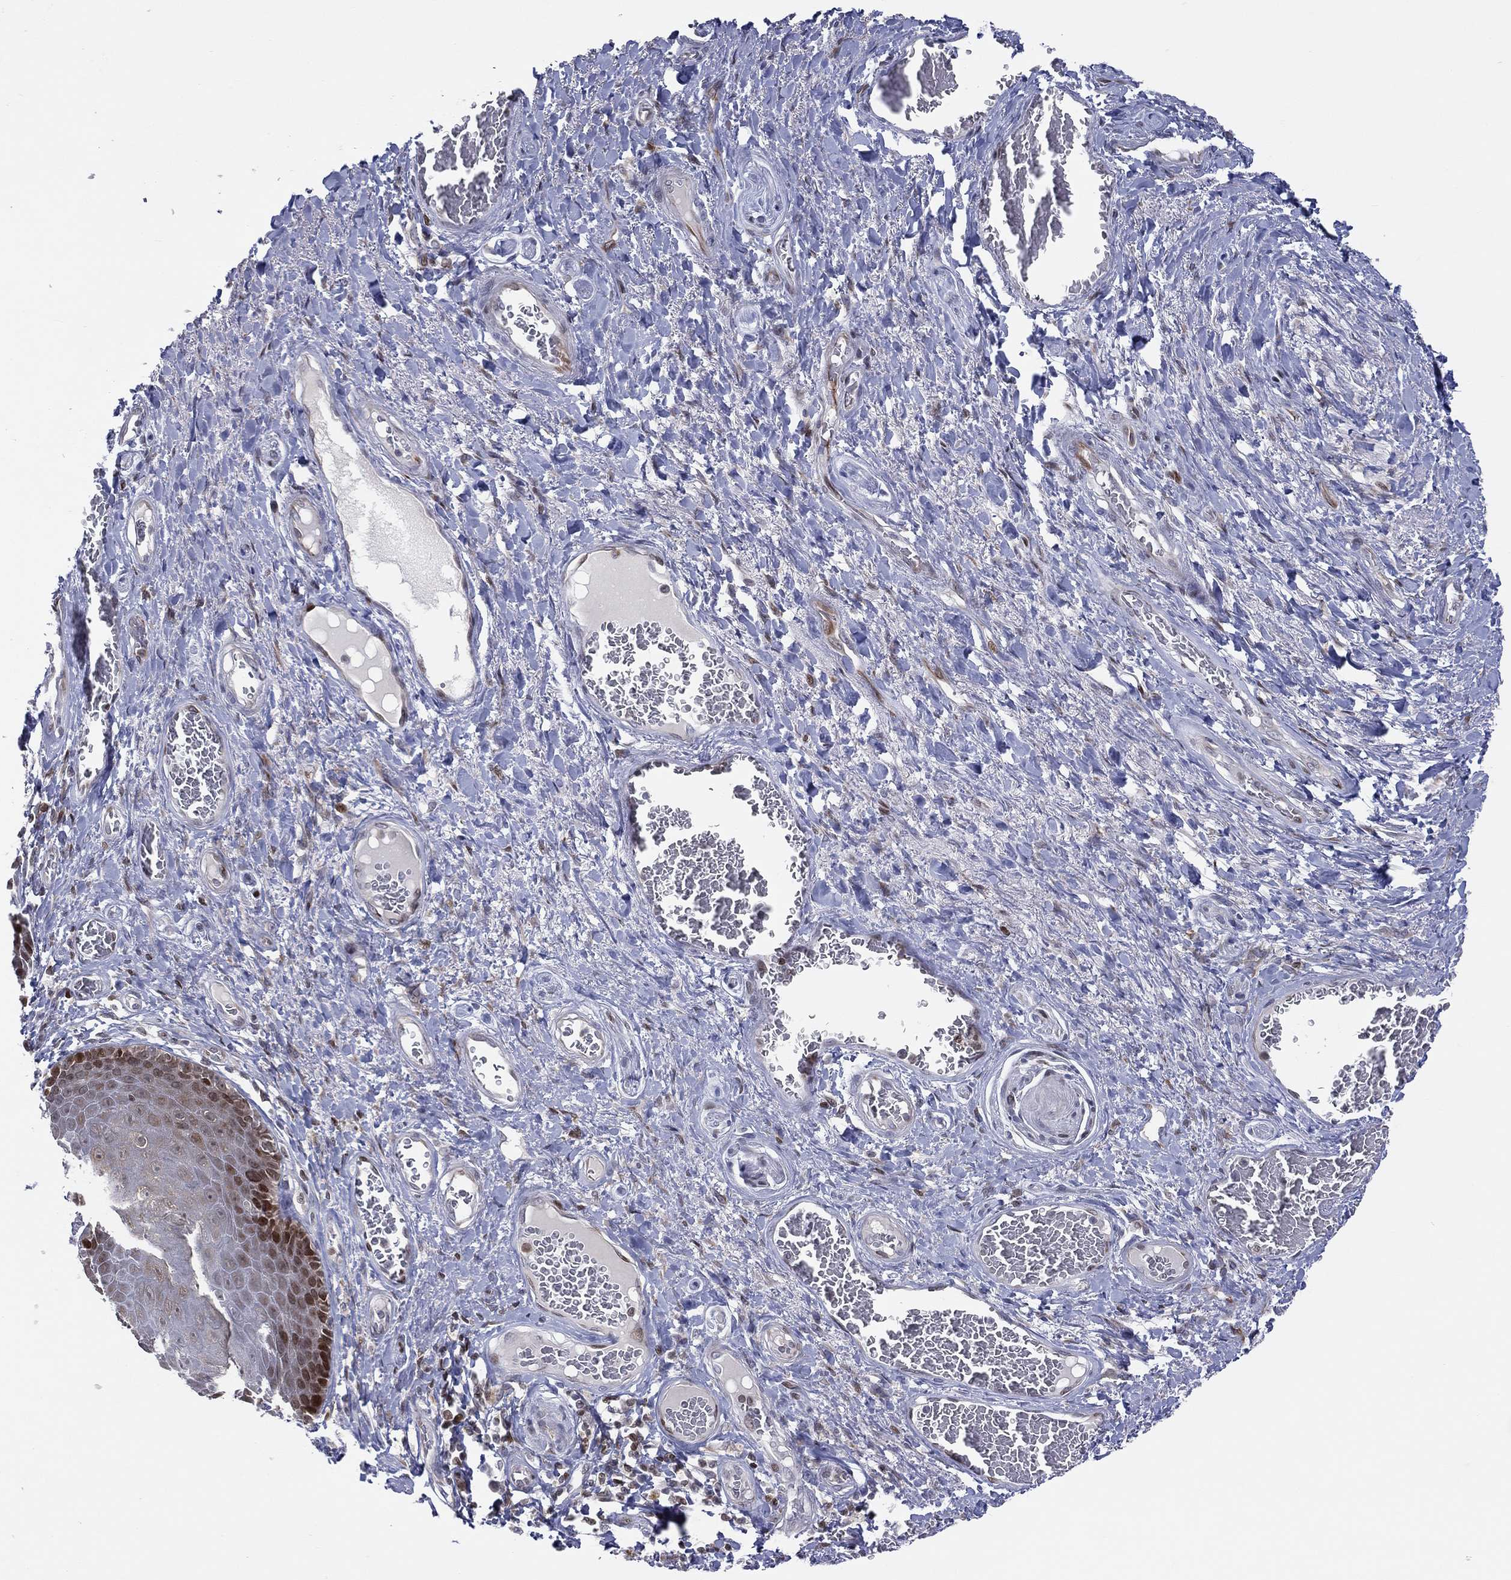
{"staining": {"intensity": "moderate", "quantity": "25%-75%", "location": "nuclear"}, "tissue": "skin", "cell_type": "Epidermal cells", "image_type": "normal", "snomed": [{"axis": "morphology", "description": "Normal tissue, NOS"}, {"axis": "topography", "description": "Skeletal muscle"}, {"axis": "topography", "description": "Anal"}, {"axis": "topography", "description": "Peripheral nerve tissue"}], "caption": "Brown immunohistochemical staining in benign skin reveals moderate nuclear staining in about 25%-75% of epidermal cells. The protein of interest is shown in brown color, while the nuclei are stained blue.", "gene": "DBF4B", "patient": {"sex": "male", "age": 53}}